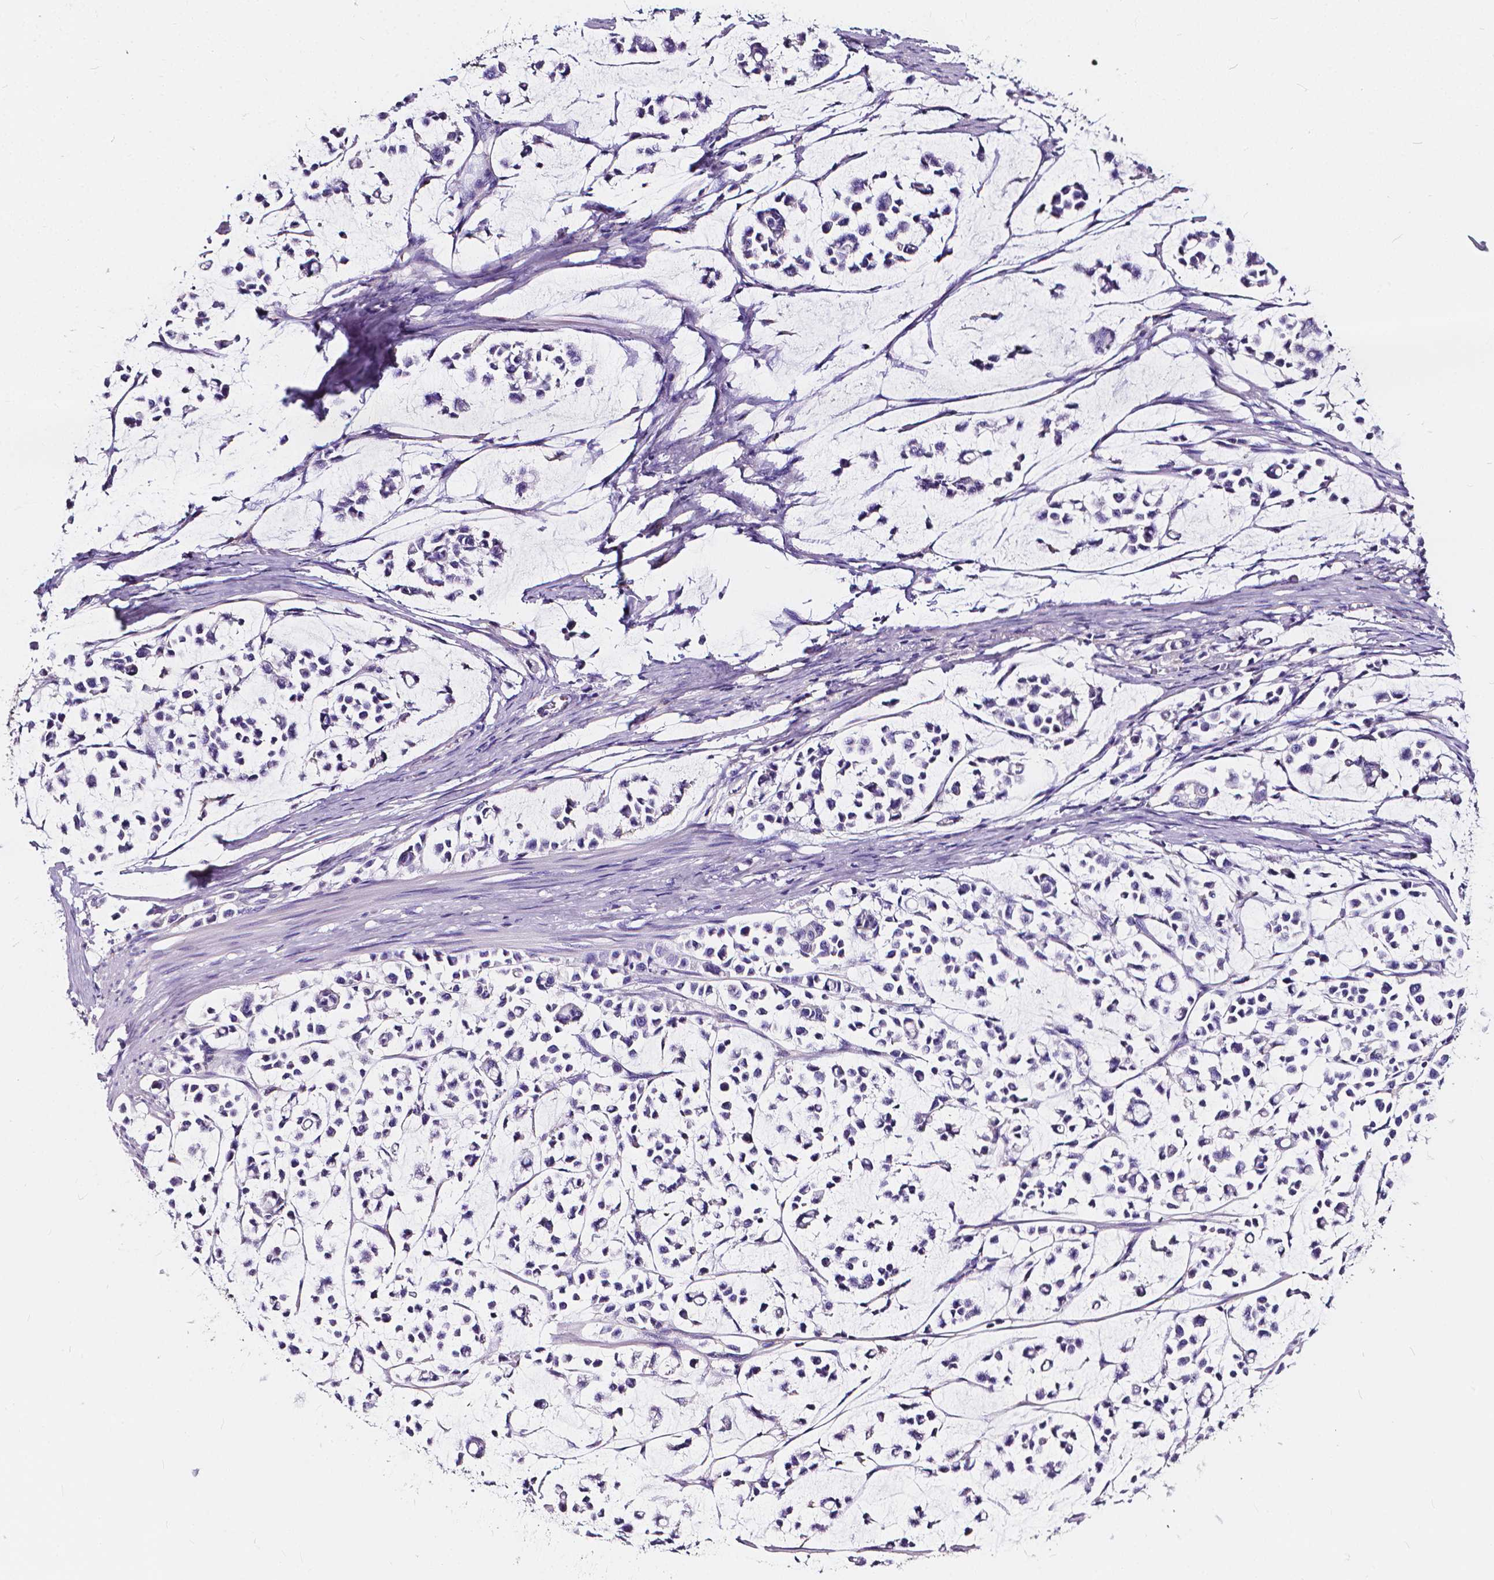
{"staining": {"intensity": "negative", "quantity": "none", "location": "none"}, "tissue": "stomach cancer", "cell_type": "Tumor cells", "image_type": "cancer", "snomed": [{"axis": "morphology", "description": "Adenocarcinoma, NOS"}, {"axis": "topography", "description": "Stomach"}], "caption": "Immunohistochemistry (IHC) micrograph of stomach cancer (adenocarcinoma) stained for a protein (brown), which demonstrates no positivity in tumor cells.", "gene": "CLSTN2", "patient": {"sex": "male", "age": 82}}